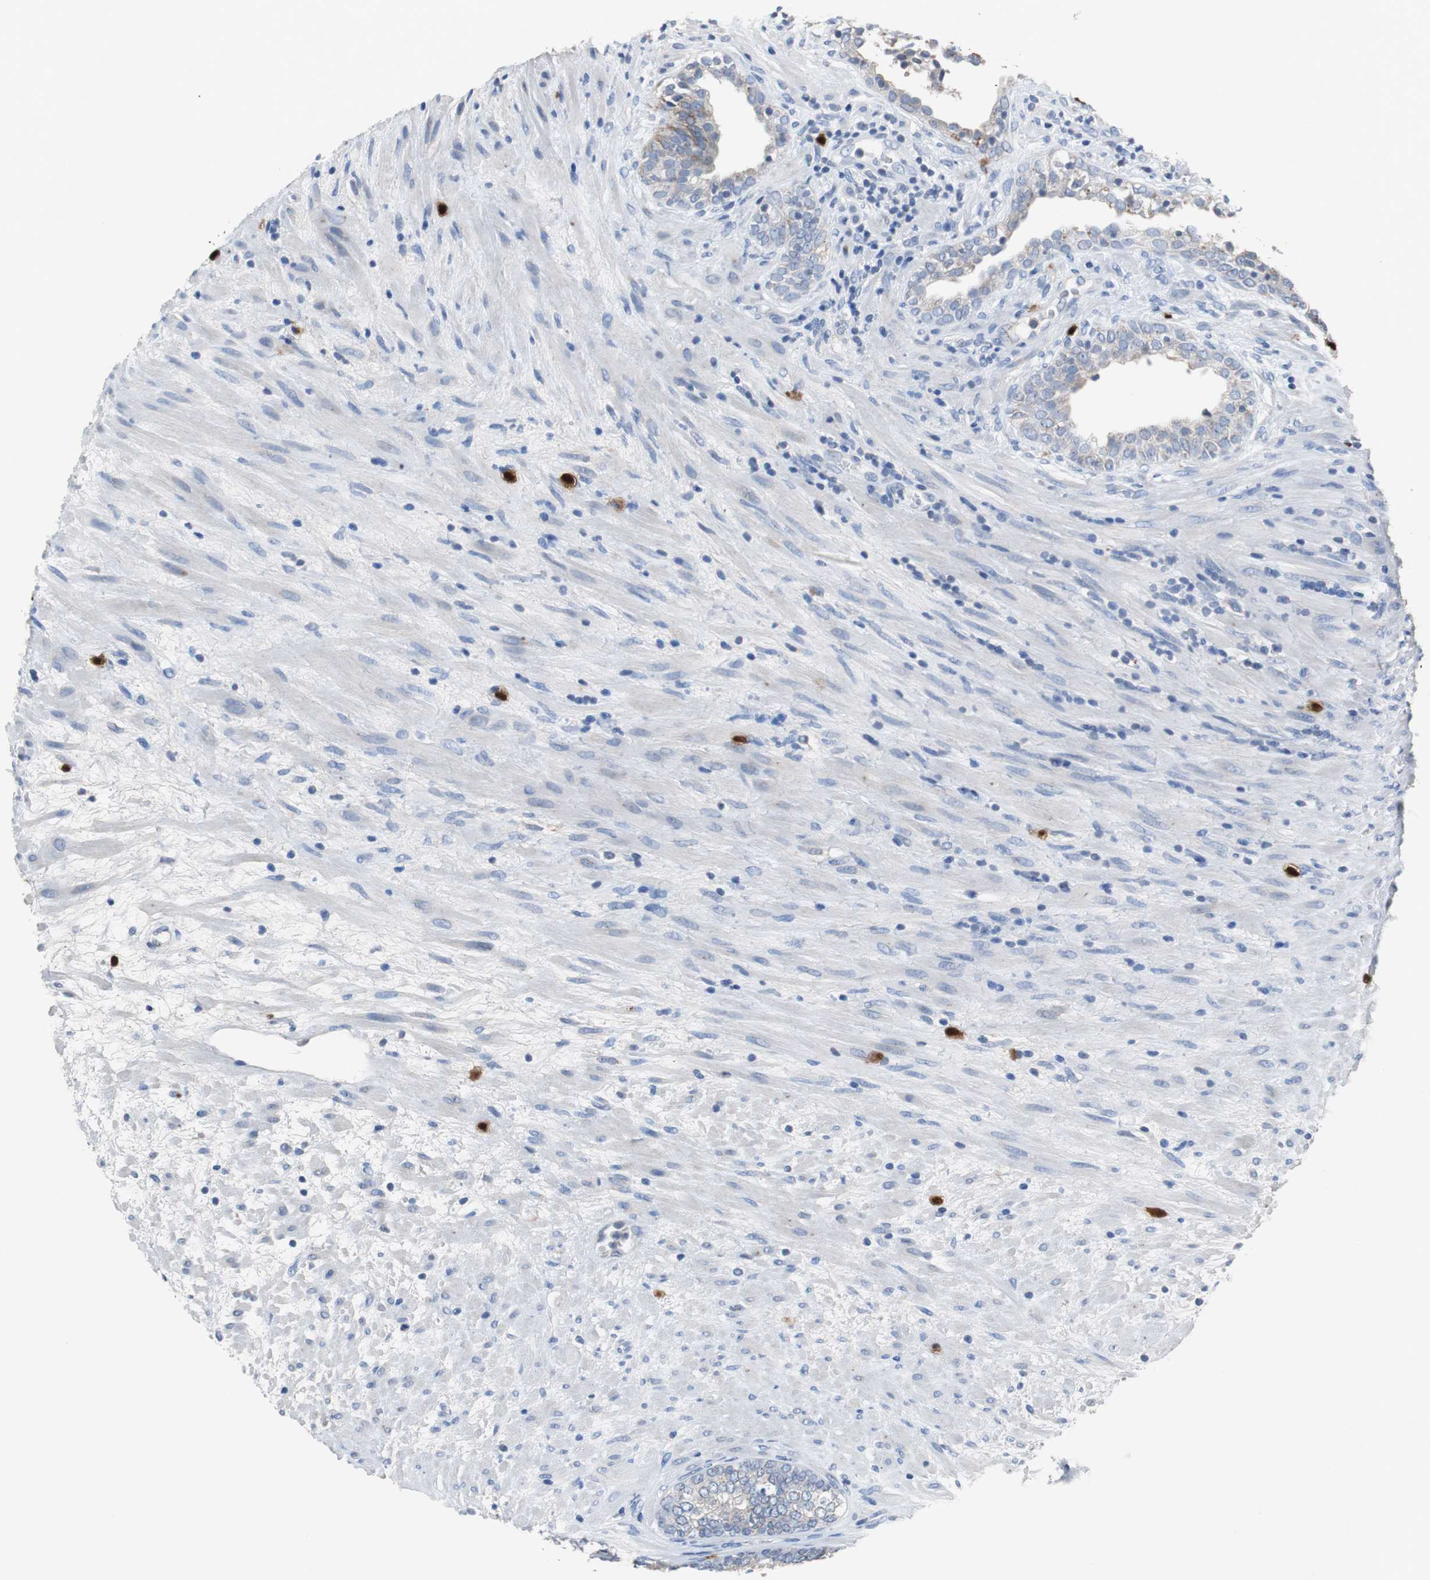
{"staining": {"intensity": "weak", "quantity": "25%-75%", "location": "cytoplasmic/membranous"}, "tissue": "prostate", "cell_type": "Glandular cells", "image_type": "normal", "snomed": [{"axis": "morphology", "description": "Normal tissue, NOS"}, {"axis": "topography", "description": "Prostate"}], "caption": "Protein expression analysis of benign prostate exhibits weak cytoplasmic/membranous staining in approximately 25%-75% of glandular cells.", "gene": "CALB2", "patient": {"sex": "male", "age": 76}}